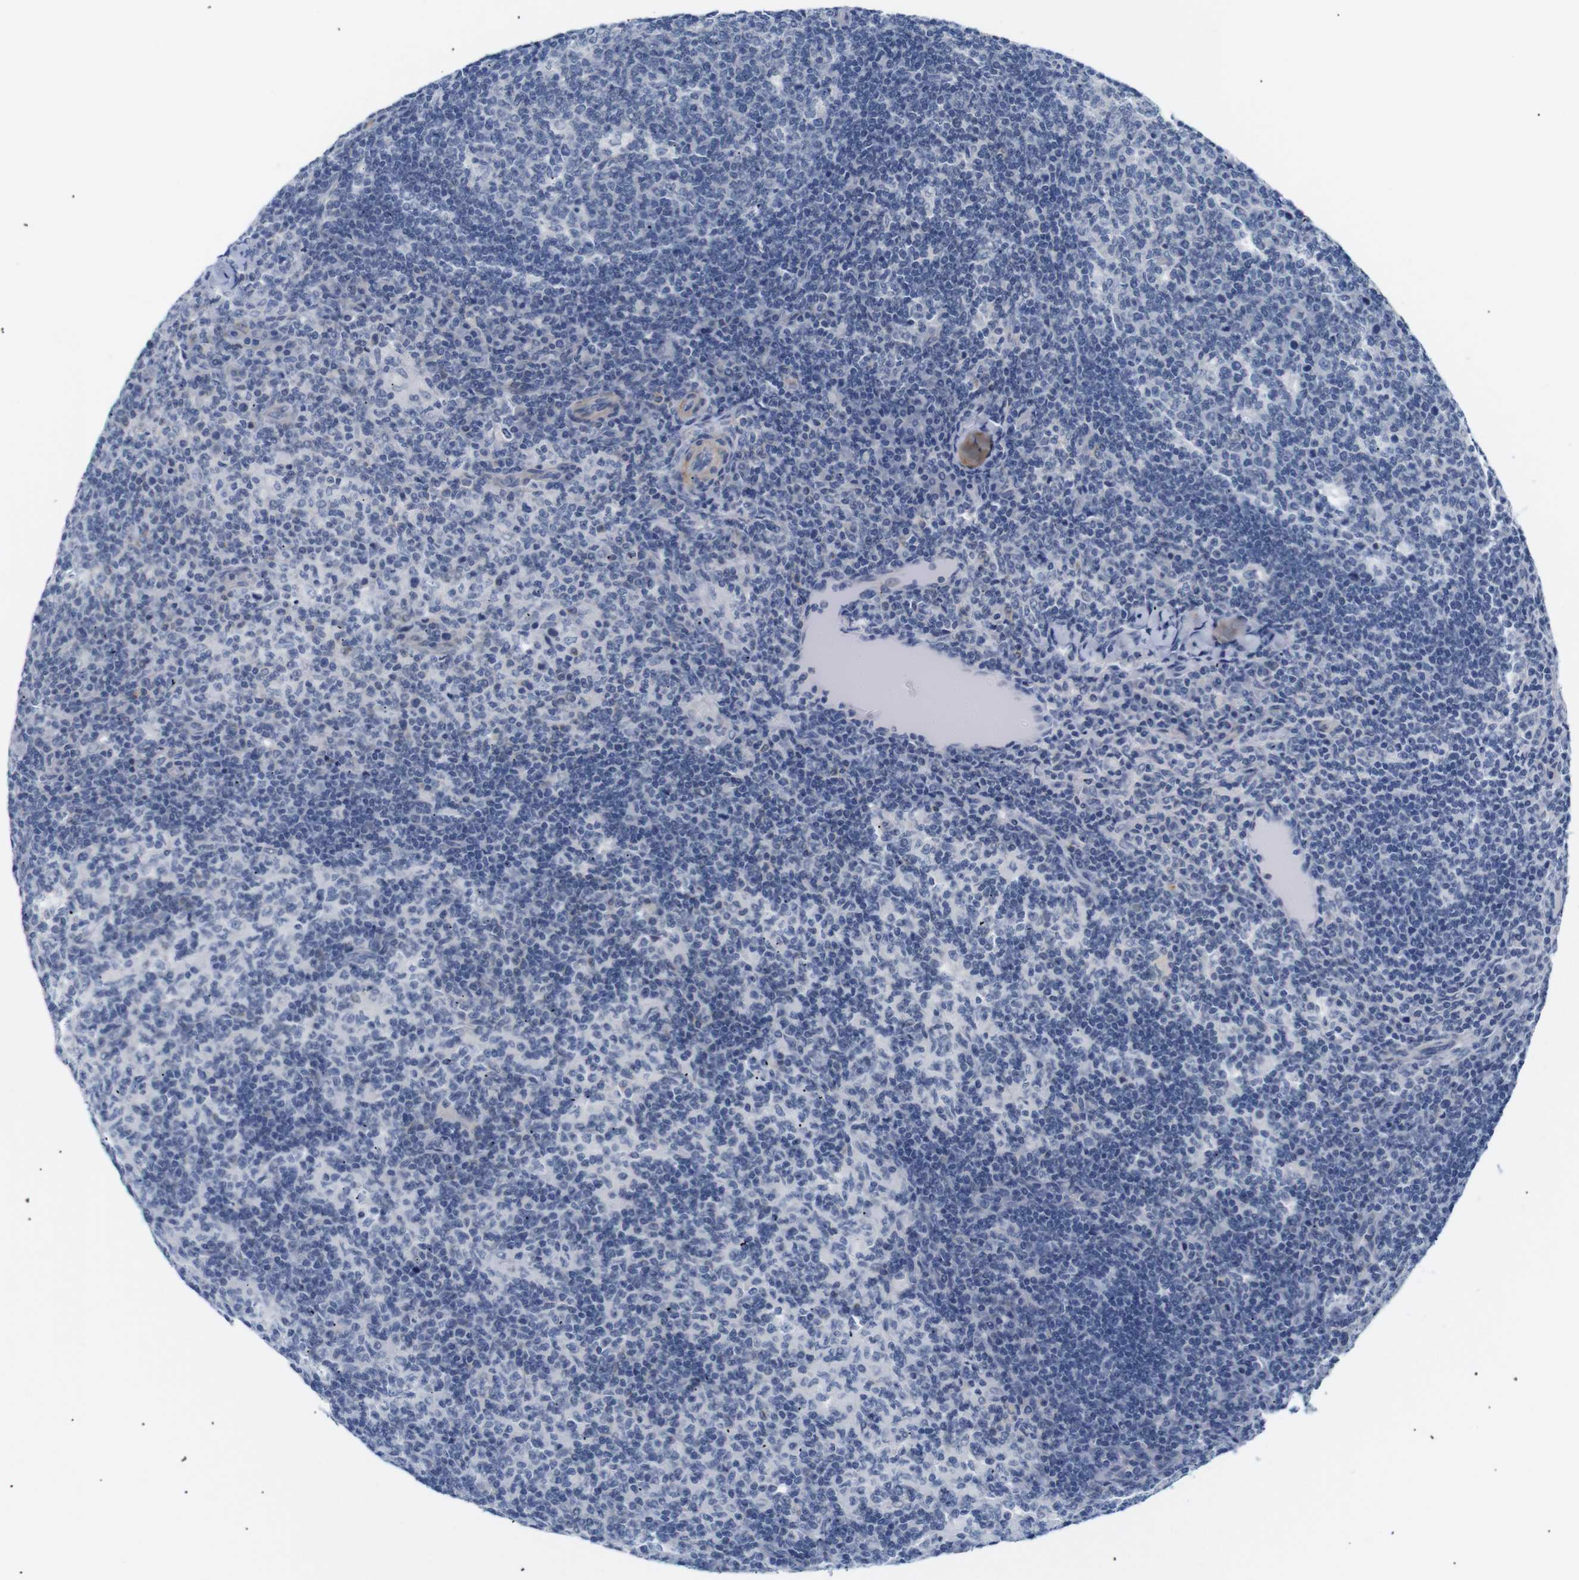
{"staining": {"intensity": "negative", "quantity": "none", "location": "none"}, "tissue": "lymph node", "cell_type": "Germinal center cells", "image_type": "normal", "snomed": [{"axis": "morphology", "description": "Normal tissue, NOS"}, {"axis": "morphology", "description": "Inflammation, NOS"}, {"axis": "topography", "description": "Lymph node"}], "caption": "Immunohistochemistry micrograph of unremarkable lymph node: lymph node stained with DAB (3,3'-diaminobenzidine) demonstrates no significant protein positivity in germinal center cells. (DAB immunohistochemistry (IHC) visualized using brightfield microscopy, high magnification).", "gene": "STMN3", "patient": {"sex": "male", "age": 55}}